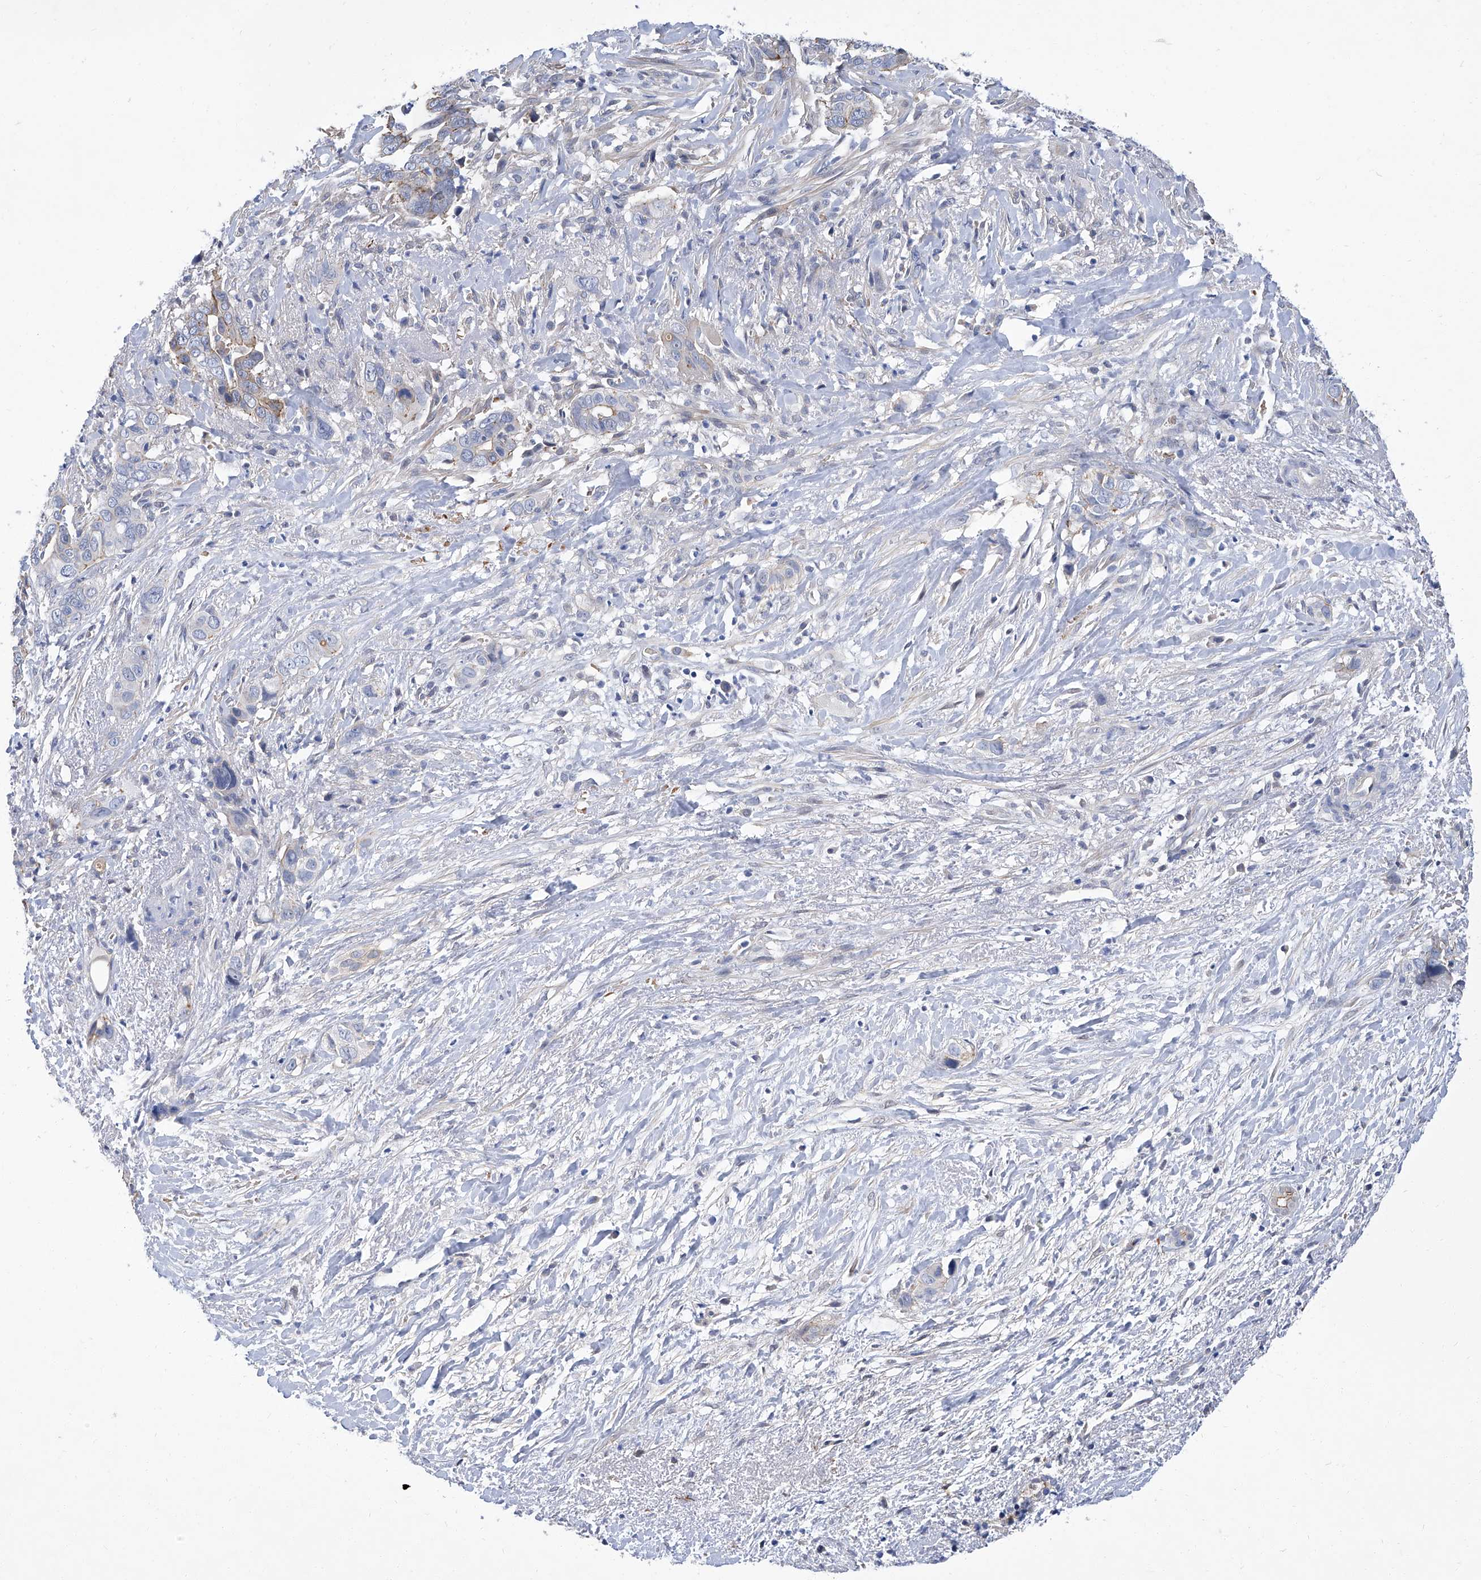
{"staining": {"intensity": "weak", "quantity": "<25%", "location": "cytoplasmic/membranous"}, "tissue": "liver cancer", "cell_type": "Tumor cells", "image_type": "cancer", "snomed": [{"axis": "morphology", "description": "Cholangiocarcinoma"}, {"axis": "topography", "description": "Liver"}], "caption": "Protein analysis of liver cancer (cholangiocarcinoma) shows no significant staining in tumor cells. (Stains: DAB (3,3'-diaminobenzidine) immunohistochemistry with hematoxylin counter stain, Microscopy: brightfield microscopy at high magnification).", "gene": "PARD3", "patient": {"sex": "female", "age": 79}}